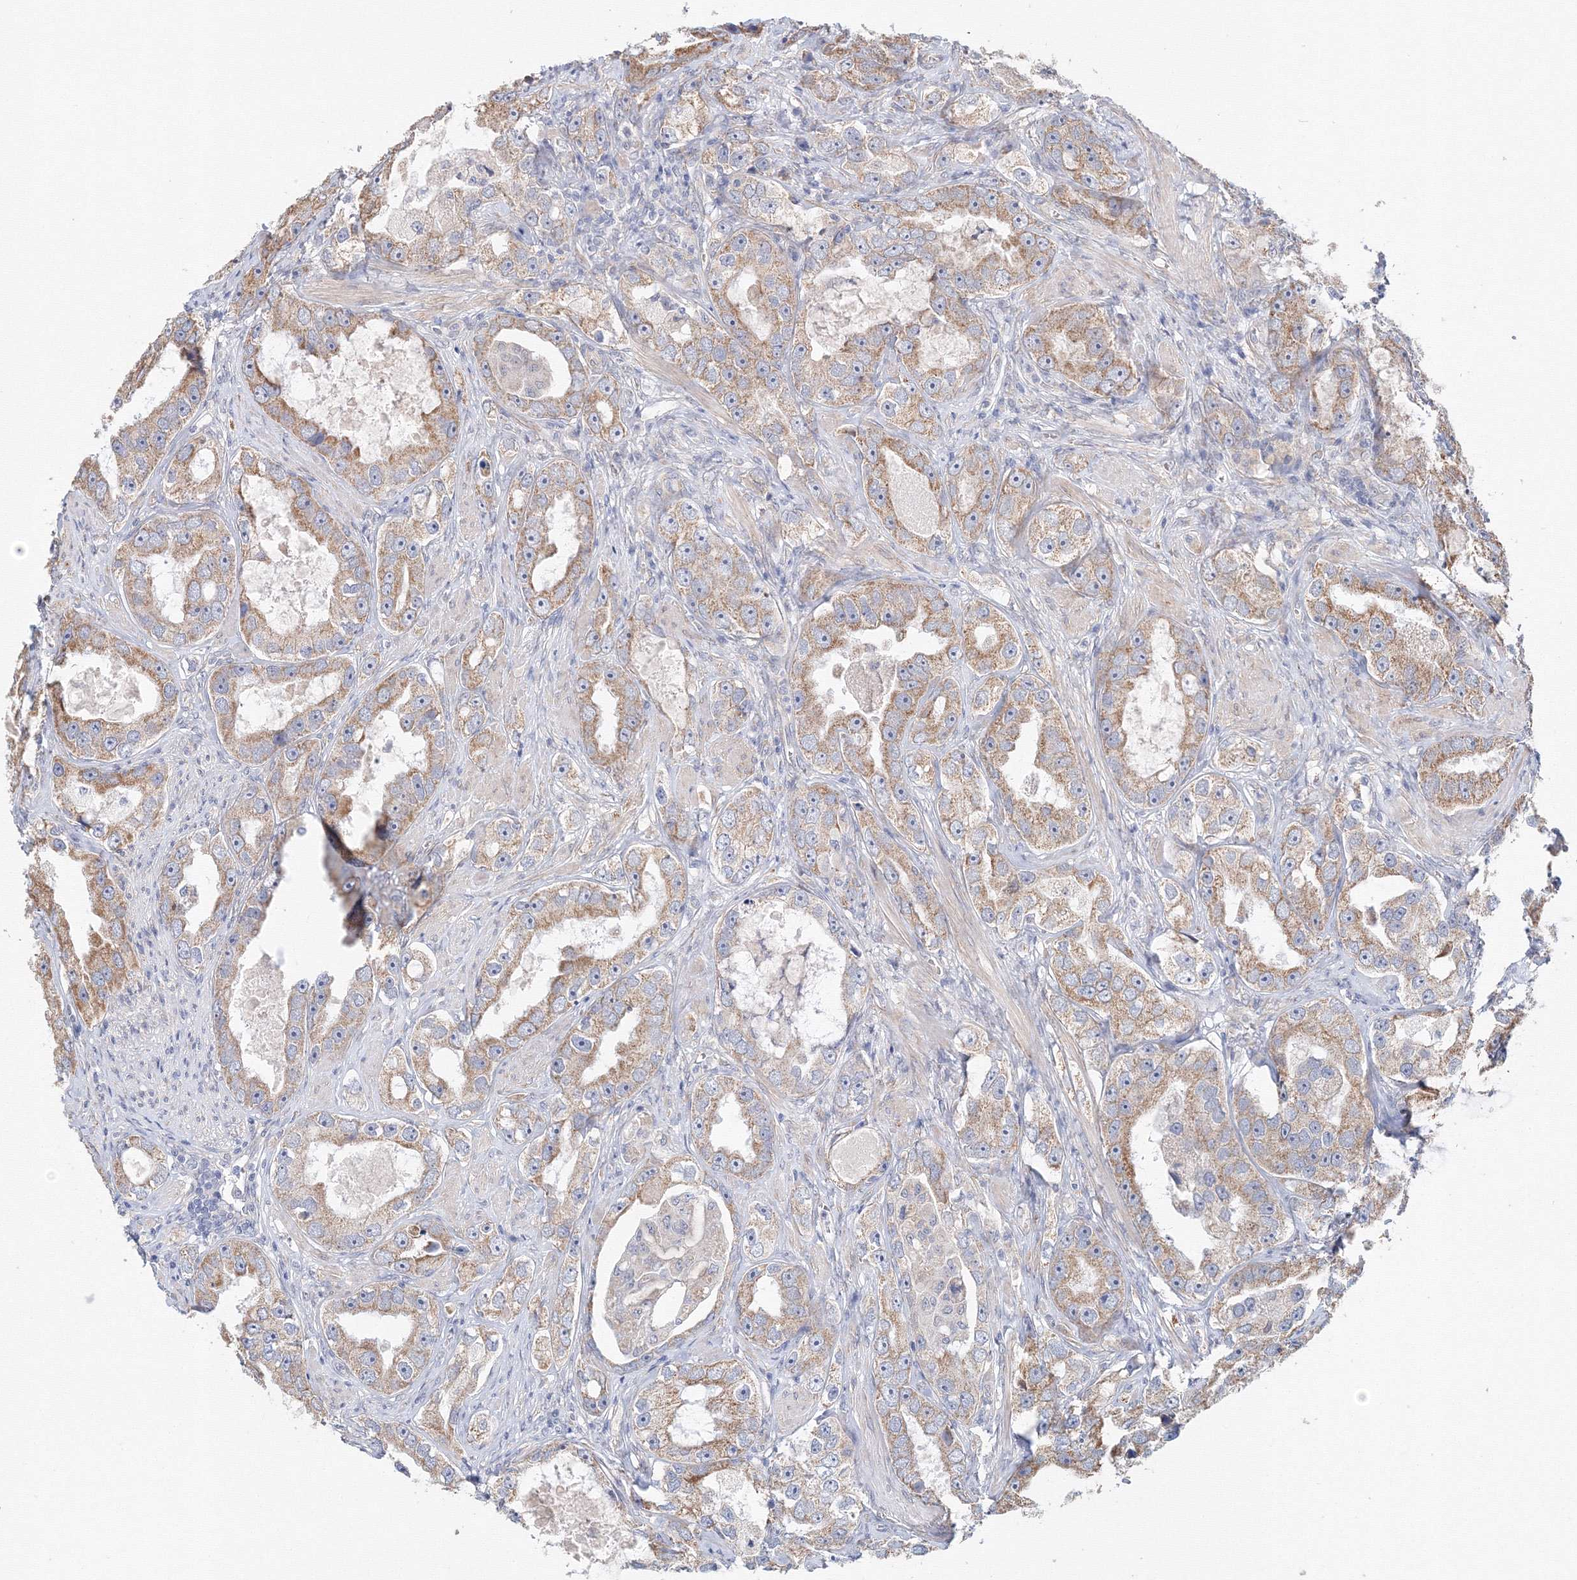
{"staining": {"intensity": "moderate", "quantity": ">75%", "location": "cytoplasmic/membranous"}, "tissue": "prostate cancer", "cell_type": "Tumor cells", "image_type": "cancer", "snomed": [{"axis": "morphology", "description": "Adenocarcinoma, High grade"}, {"axis": "topography", "description": "Prostate"}], "caption": "Prostate high-grade adenocarcinoma stained for a protein displays moderate cytoplasmic/membranous positivity in tumor cells.", "gene": "DHRS12", "patient": {"sex": "male", "age": 63}}